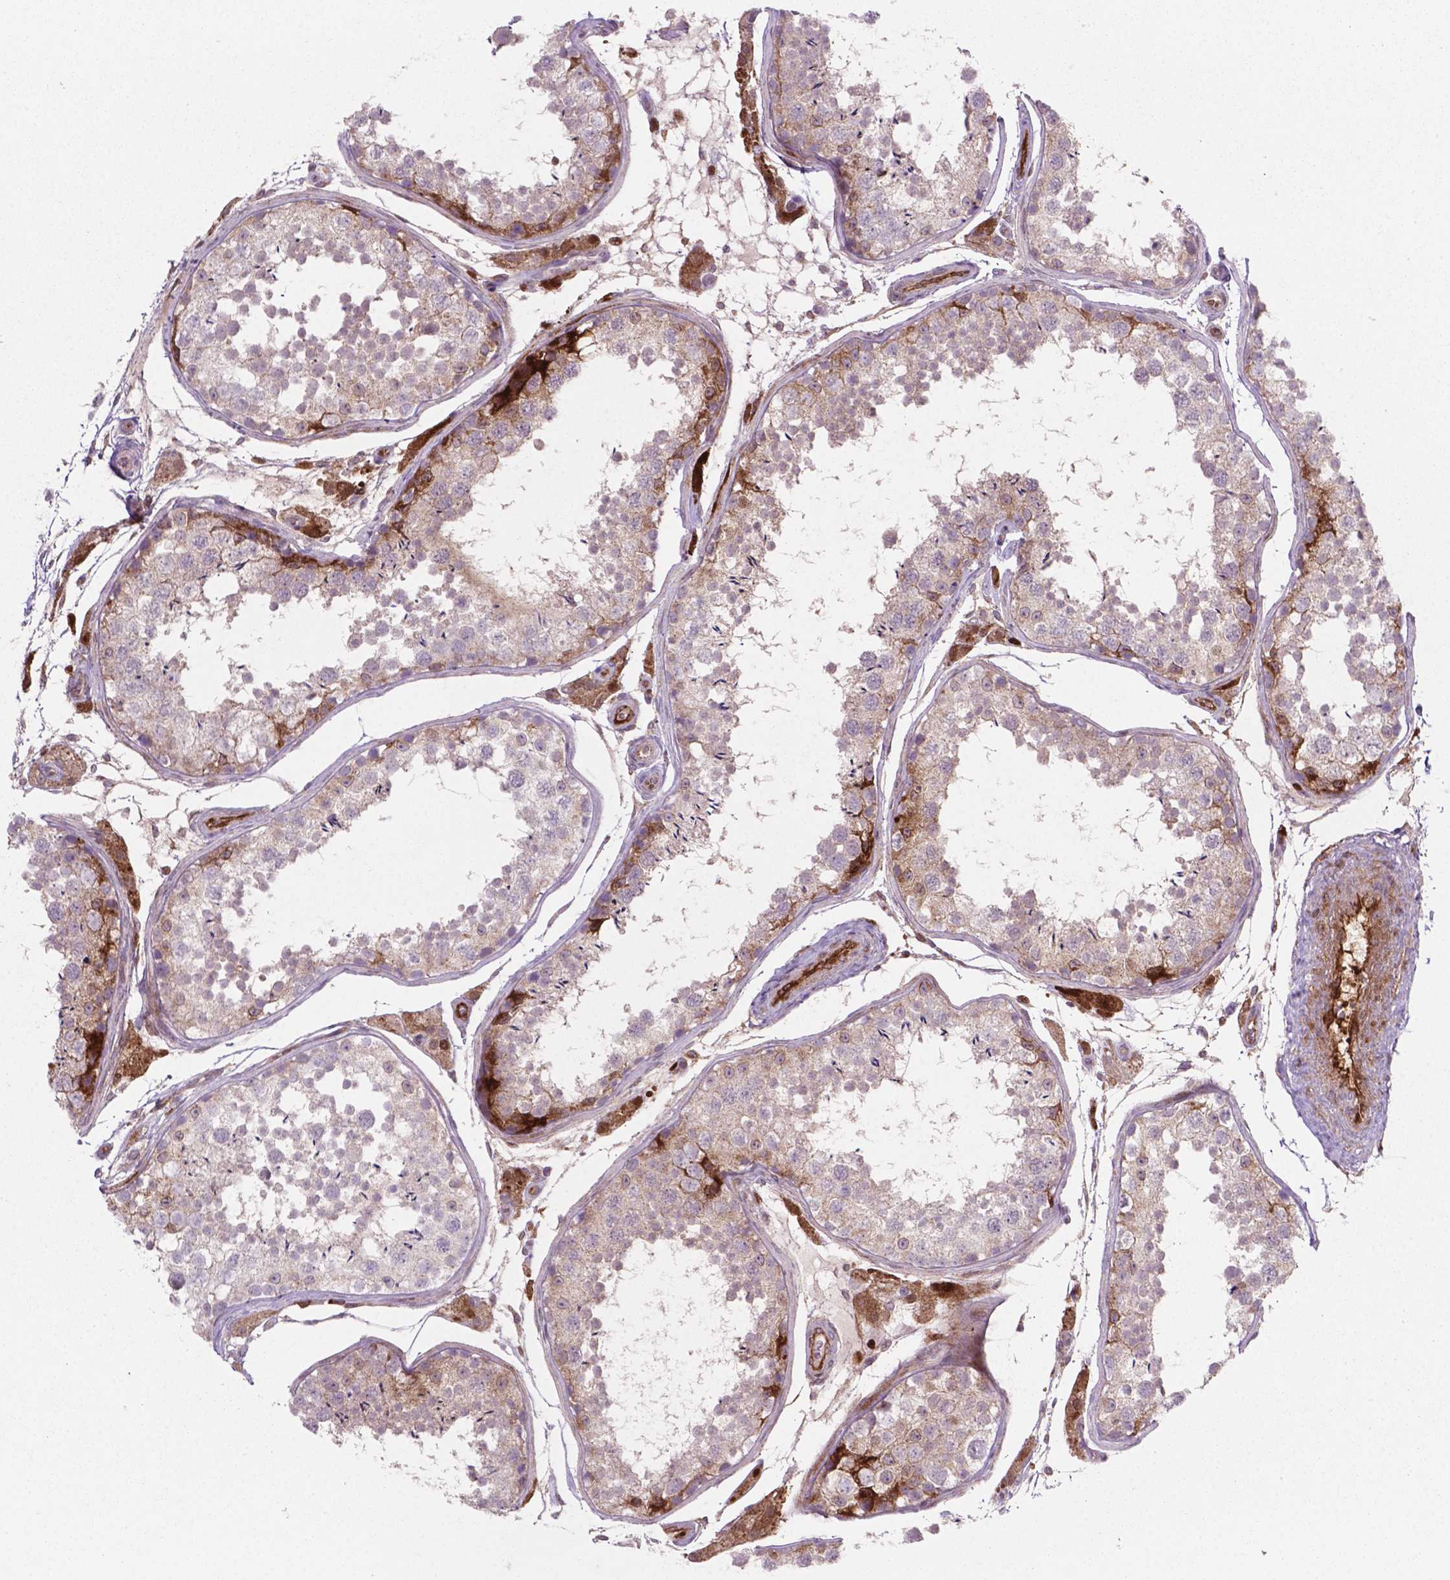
{"staining": {"intensity": "moderate", "quantity": "<25%", "location": "cytoplasmic/membranous"}, "tissue": "testis", "cell_type": "Cells in seminiferous ducts", "image_type": "normal", "snomed": [{"axis": "morphology", "description": "Normal tissue, NOS"}, {"axis": "topography", "description": "Testis"}], "caption": "Human testis stained for a protein (brown) reveals moderate cytoplasmic/membranous positive positivity in about <25% of cells in seminiferous ducts.", "gene": "LDHA", "patient": {"sex": "male", "age": 29}}